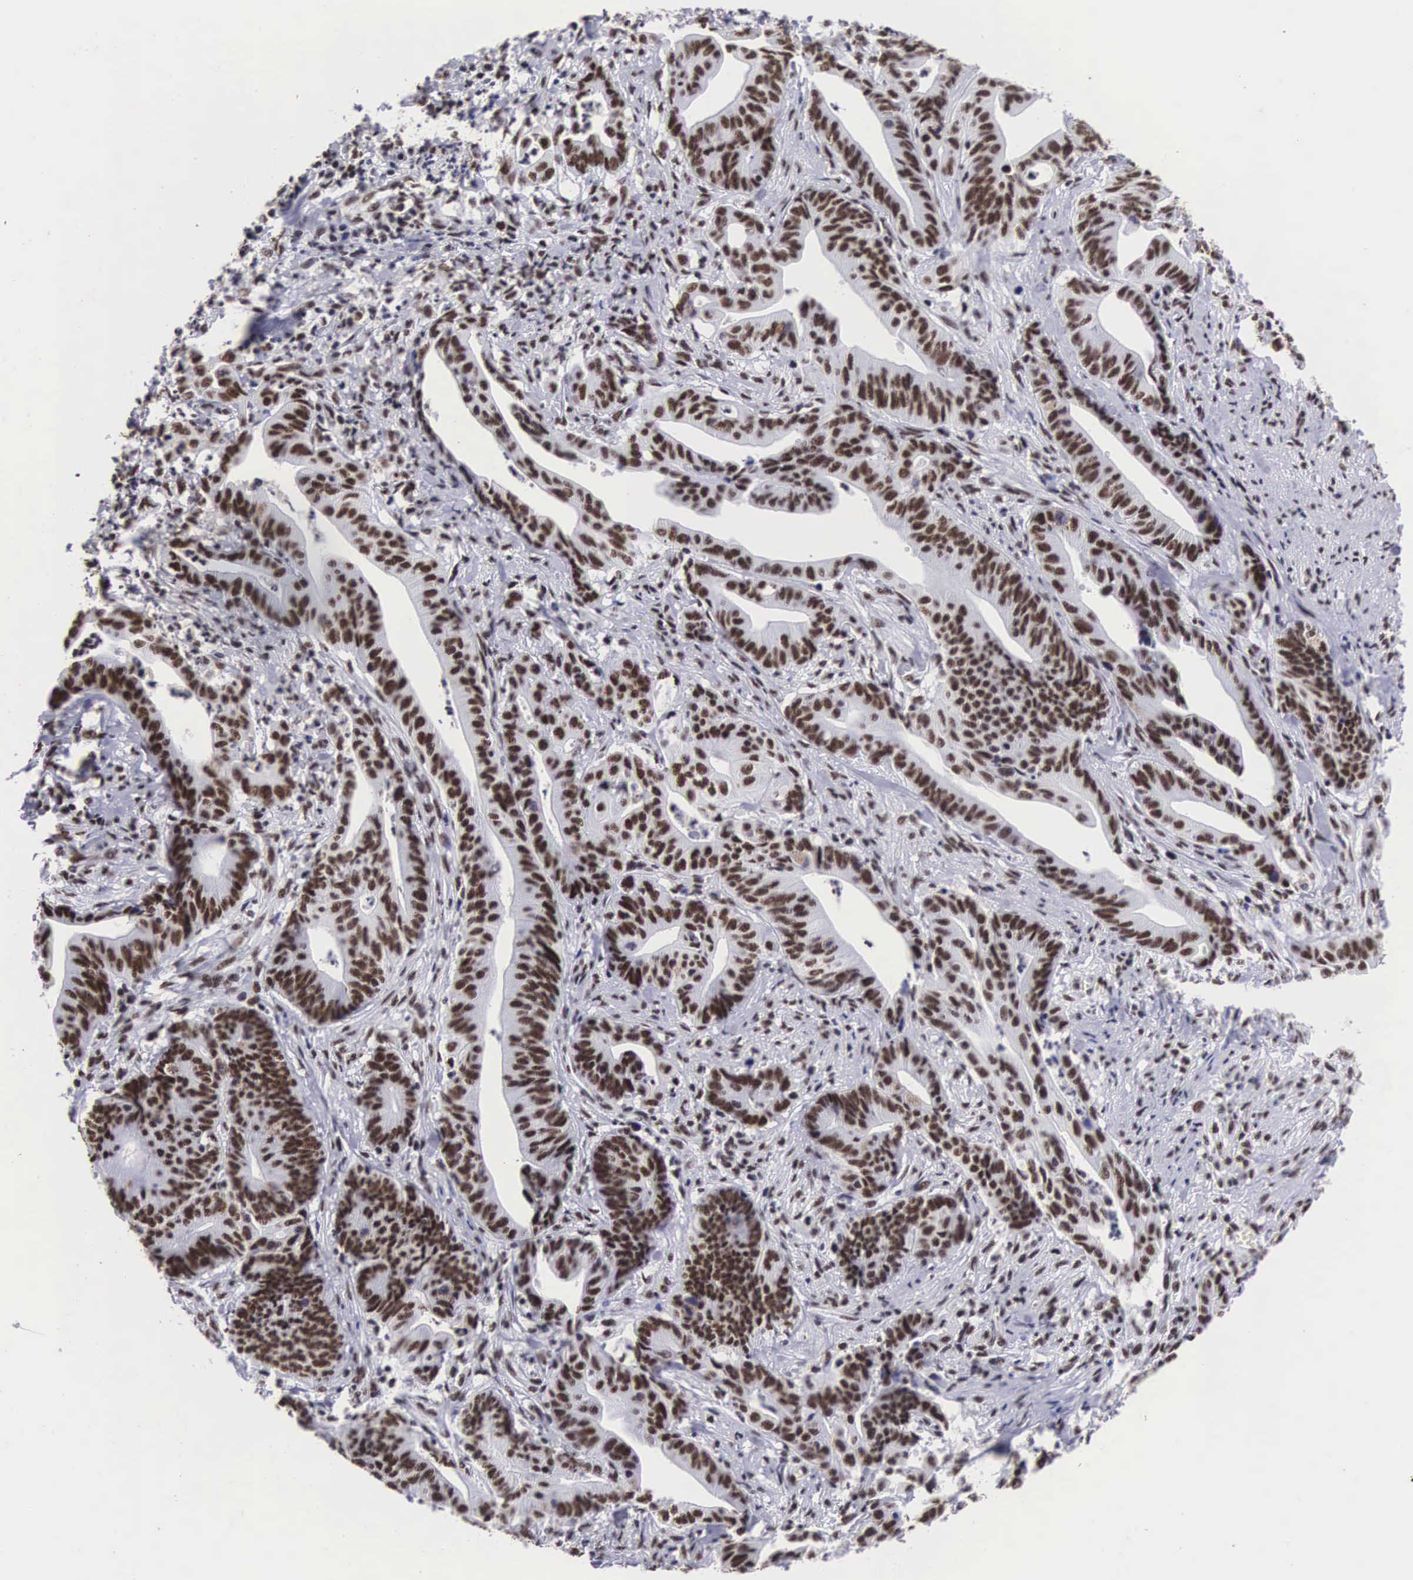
{"staining": {"intensity": "moderate", "quantity": ">75%", "location": "nuclear"}, "tissue": "stomach cancer", "cell_type": "Tumor cells", "image_type": "cancer", "snomed": [{"axis": "morphology", "description": "Adenocarcinoma, NOS"}, {"axis": "topography", "description": "Stomach, lower"}], "caption": "Protein expression analysis of human adenocarcinoma (stomach) reveals moderate nuclear expression in approximately >75% of tumor cells. (DAB IHC, brown staining for protein, blue staining for nuclei).", "gene": "SF3A1", "patient": {"sex": "female", "age": 86}}